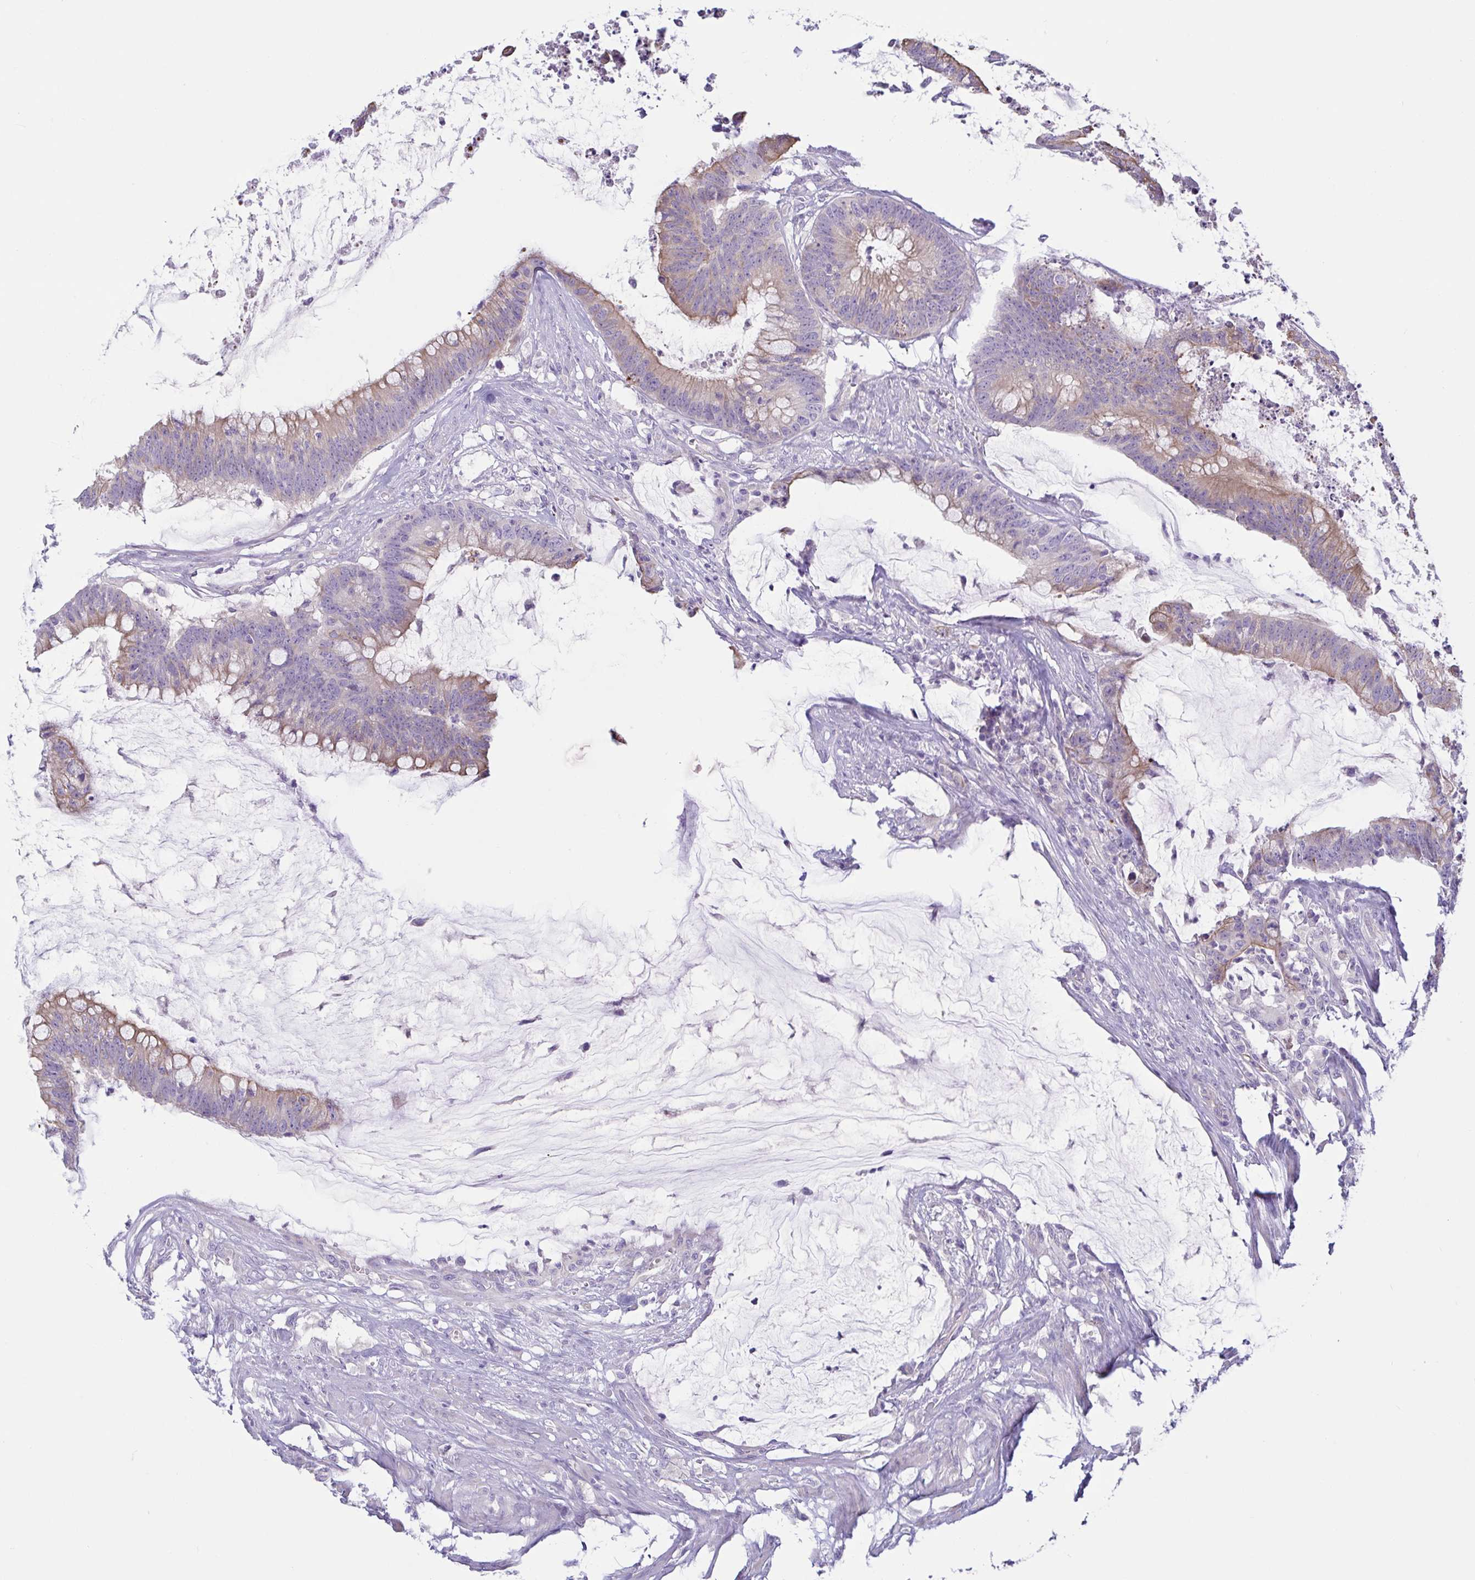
{"staining": {"intensity": "moderate", "quantity": "25%-75%", "location": "cytoplasmic/membranous"}, "tissue": "colorectal cancer", "cell_type": "Tumor cells", "image_type": "cancer", "snomed": [{"axis": "morphology", "description": "Adenocarcinoma, NOS"}, {"axis": "topography", "description": "Colon"}], "caption": "IHC micrograph of neoplastic tissue: colorectal cancer (adenocarcinoma) stained using immunohistochemistry demonstrates medium levels of moderate protein expression localized specifically in the cytoplasmic/membranous of tumor cells, appearing as a cytoplasmic/membranous brown color.", "gene": "TNNI2", "patient": {"sex": "male", "age": 62}}